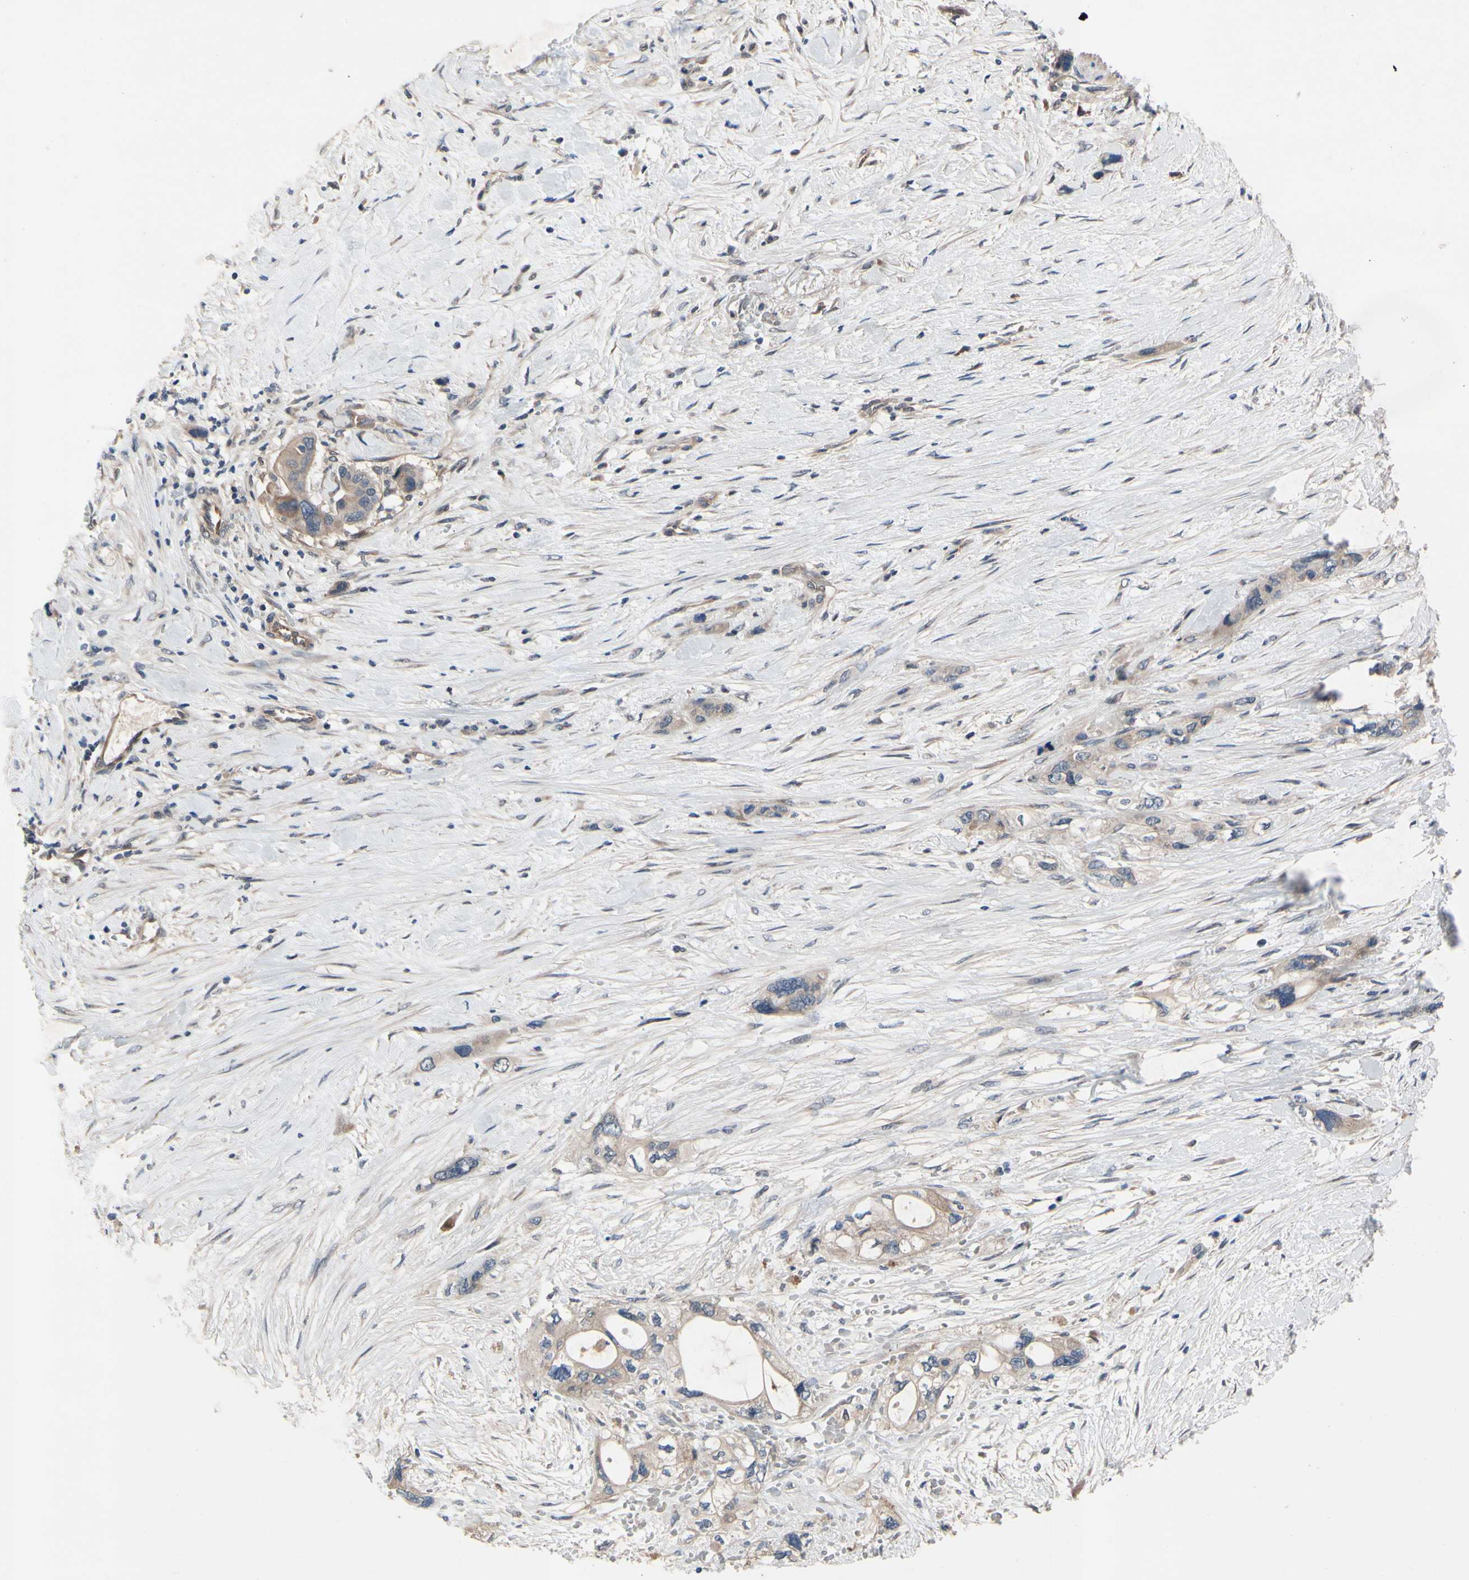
{"staining": {"intensity": "weak", "quantity": ">75%", "location": "cytoplasmic/membranous"}, "tissue": "pancreatic cancer", "cell_type": "Tumor cells", "image_type": "cancer", "snomed": [{"axis": "morphology", "description": "Adenocarcinoma, NOS"}, {"axis": "topography", "description": "Pancreas"}], "caption": "The image demonstrates immunohistochemical staining of pancreatic cancer (adenocarcinoma). There is weak cytoplasmic/membranous staining is identified in approximately >75% of tumor cells.", "gene": "ICAM5", "patient": {"sex": "male", "age": 46}}